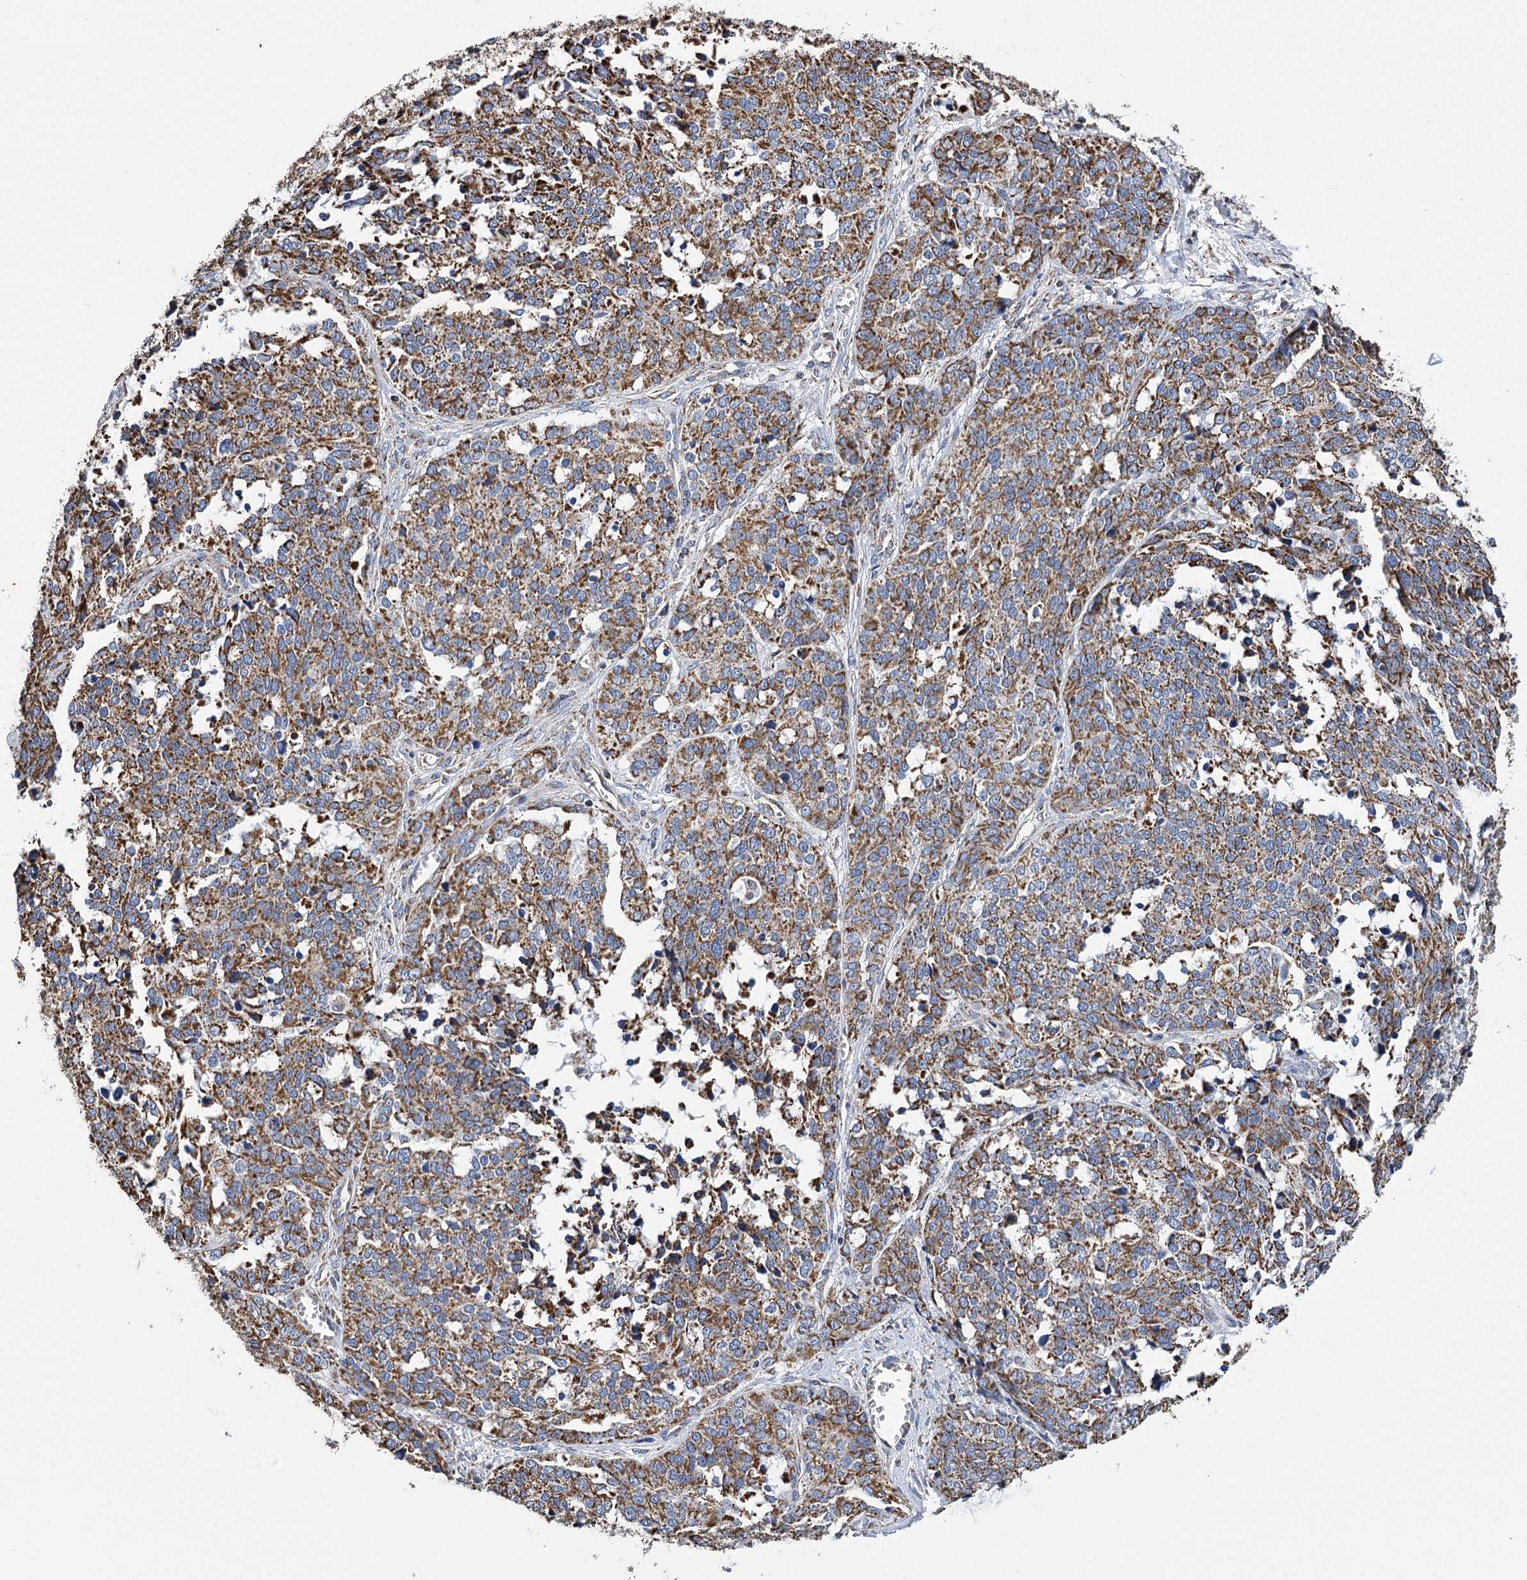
{"staining": {"intensity": "moderate", "quantity": ">75%", "location": "cytoplasmic/membranous"}, "tissue": "ovarian cancer", "cell_type": "Tumor cells", "image_type": "cancer", "snomed": [{"axis": "morphology", "description": "Cystadenocarcinoma, serous, NOS"}, {"axis": "topography", "description": "Ovary"}], "caption": "Immunohistochemical staining of human ovarian serous cystadenocarcinoma demonstrates medium levels of moderate cytoplasmic/membranous protein staining in about >75% of tumor cells.", "gene": "CCDC73", "patient": {"sex": "female", "age": 44}}